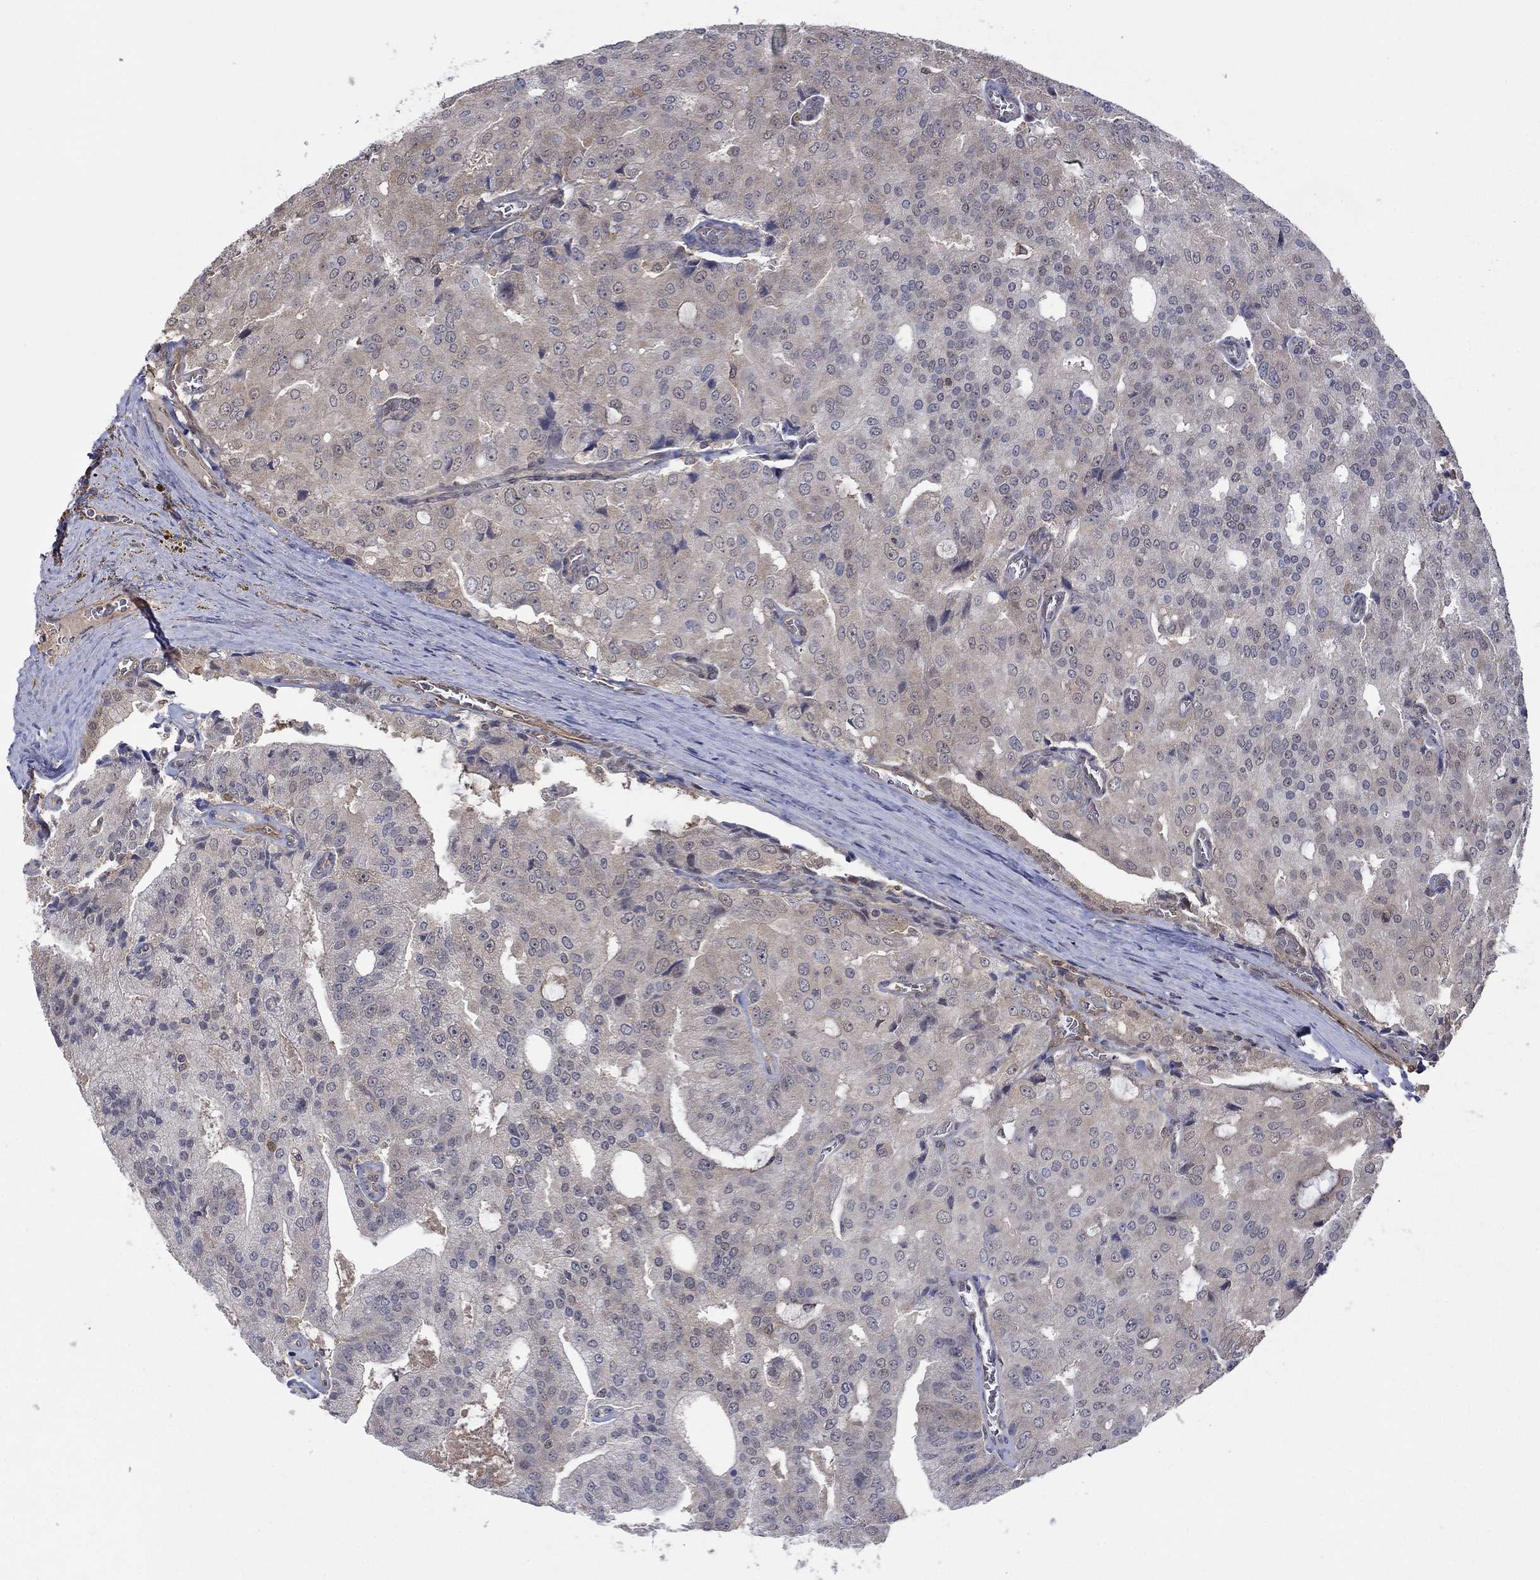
{"staining": {"intensity": "weak", "quantity": "<25%", "location": "cytoplasmic/membranous"}, "tissue": "prostate cancer", "cell_type": "Tumor cells", "image_type": "cancer", "snomed": [{"axis": "morphology", "description": "Adenocarcinoma, NOS"}, {"axis": "topography", "description": "Prostate and seminal vesicle, NOS"}, {"axis": "topography", "description": "Prostate"}], "caption": "The photomicrograph demonstrates no staining of tumor cells in prostate cancer (adenocarcinoma). (DAB (3,3'-diaminobenzidine) immunohistochemistry (IHC) with hematoxylin counter stain).", "gene": "RNF114", "patient": {"sex": "male", "age": 67}}